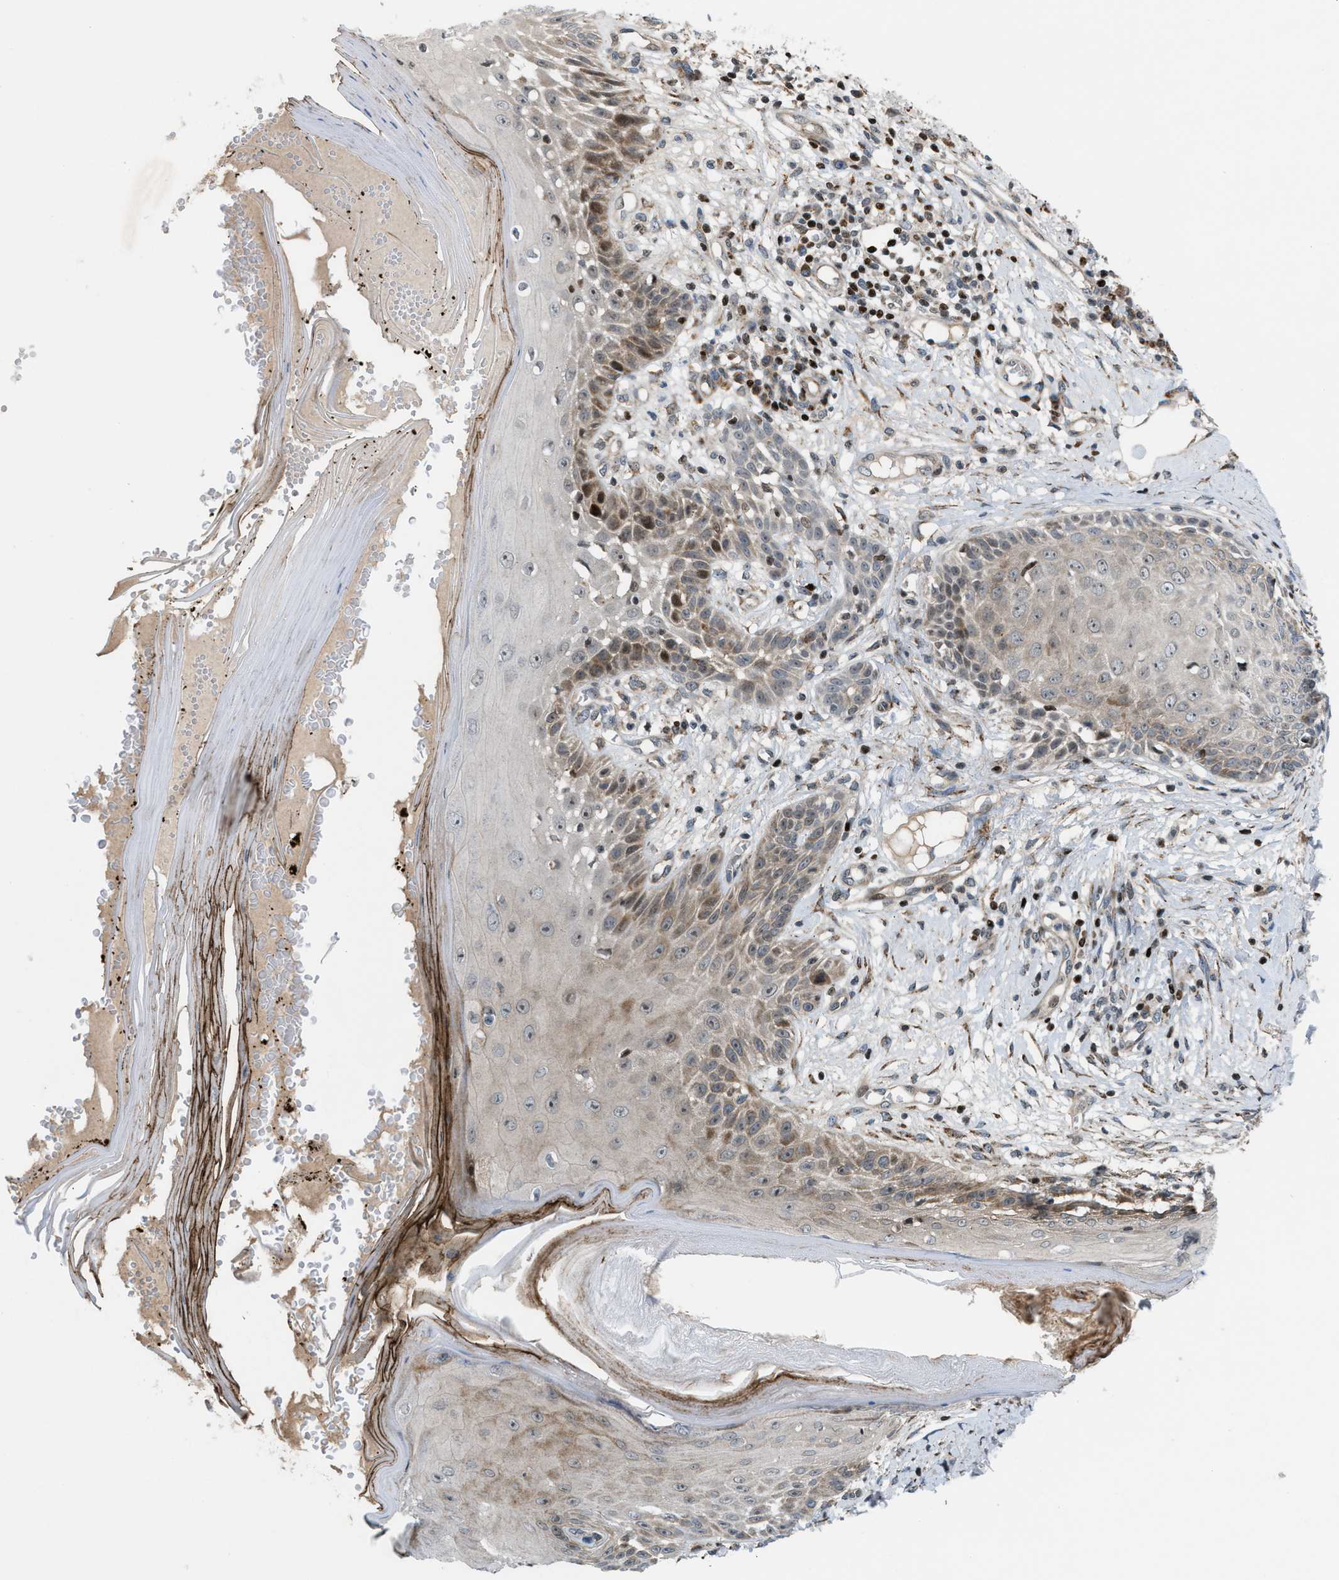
{"staining": {"intensity": "moderate", "quantity": ">75%", "location": "nuclear"}, "tissue": "skin", "cell_type": "Fibroblasts", "image_type": "normal", "snomed": [{"axis": "morphology", "description": "Normal tissue, NOS"}, {"axis": "topography", "description": "Skin"}, {"axis": "topography", "description": "Peripheral nerve tissue"}], "caption": "An IHC micrograph of unremarkable tissue is shown. Protein staining in brown highlights moderate nuclear positivity in skin within fibroblasts.", "gene": "ZNF276", "patient": {"sex": "male", "age": 24}}